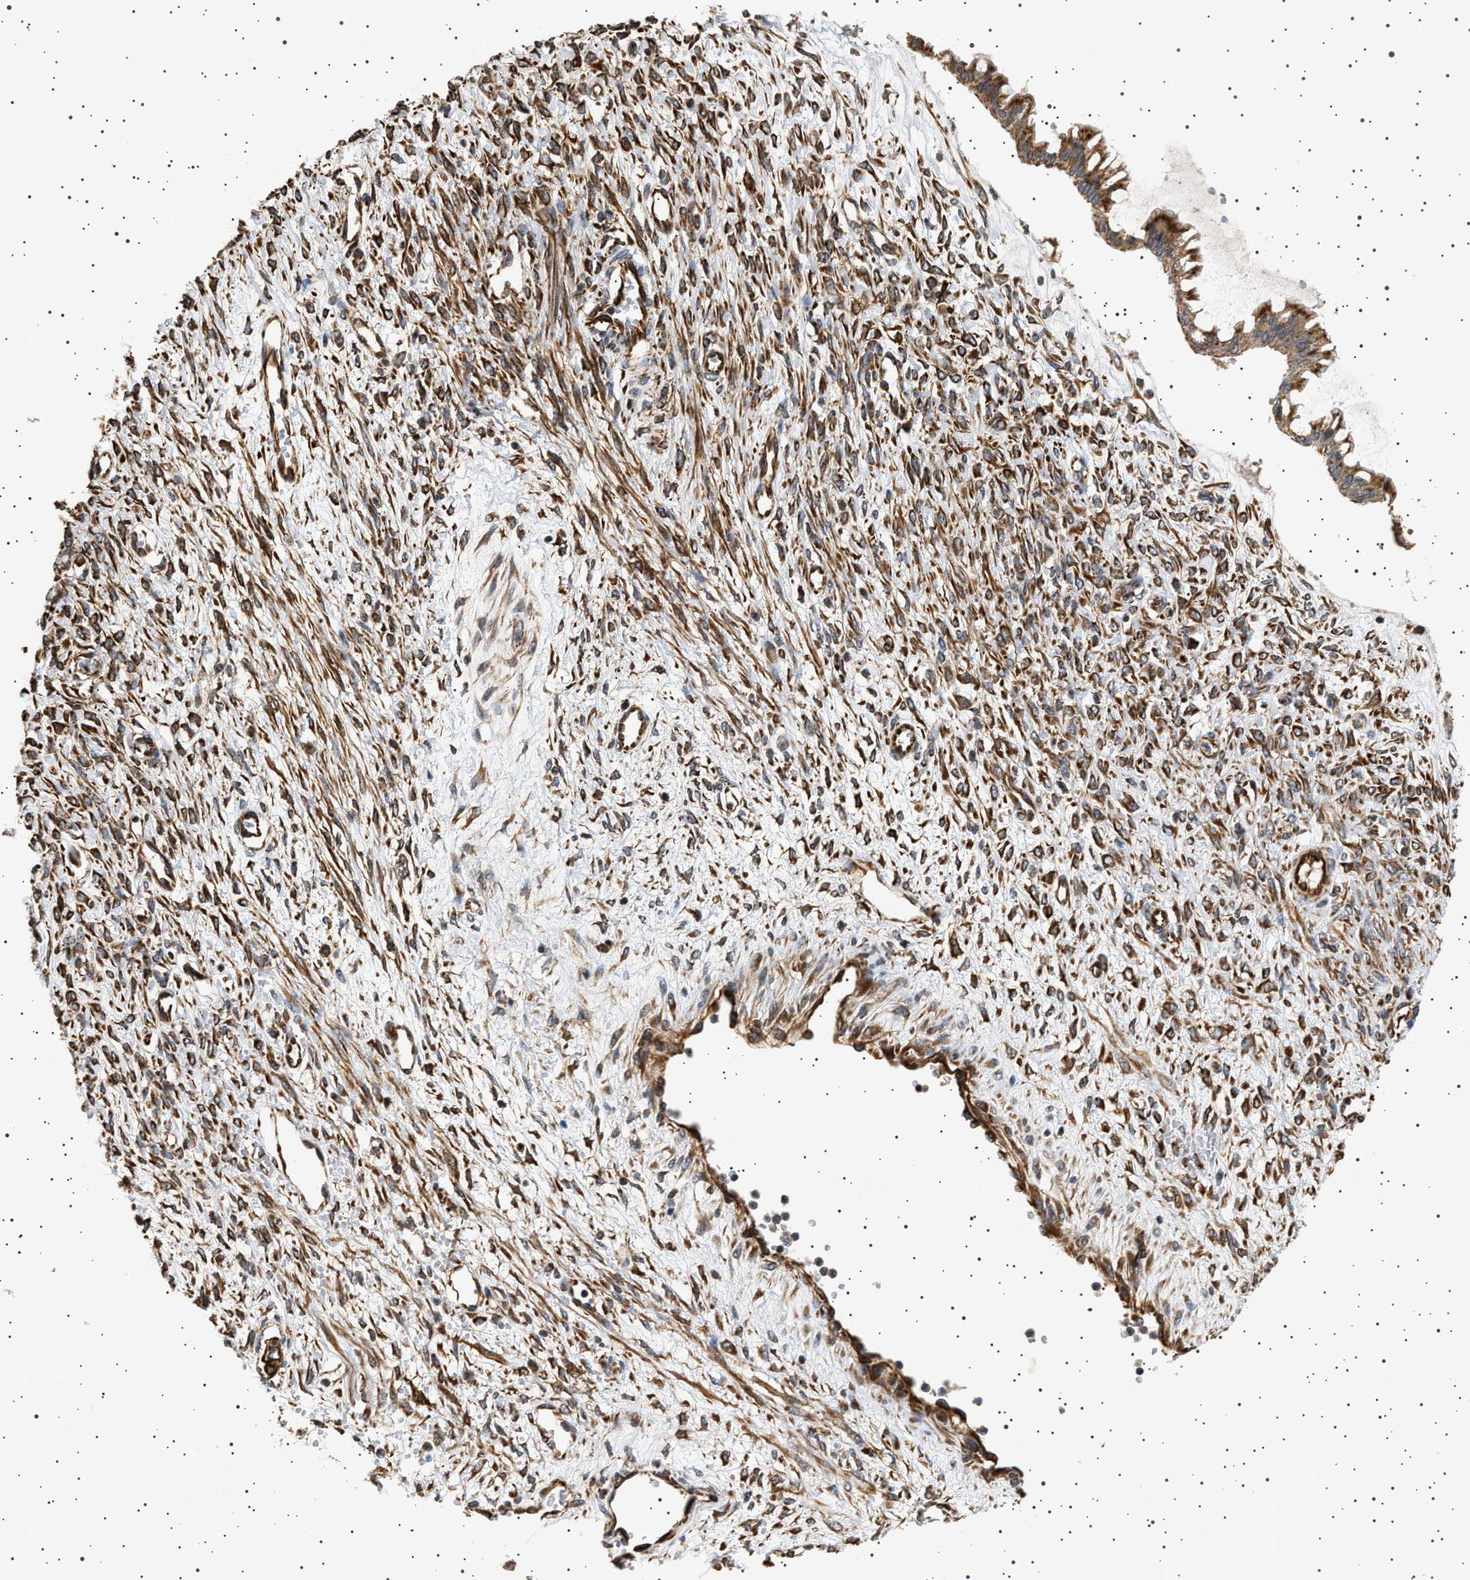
{"staining": {"intensity": "moderate", "quantity": ">75%", "location": "cytoplasmic/membranous"}, "tissue": "ovarian cancer", "cell_type": "Tumor cells", "image_type": "cancer", "snomed": [{"axis": "morphology", "description": "Cystadenocarcinoma, mucinous, NOS"}, {"axis": "topography", "description": "Ovary"}], "caption": "Ovarian cancer tissue shows moderate cytoplasmic/membranous expression in approximately >75% of tumor cells, visualized by immunohistochemistry.", "gene": "TRUB2", "patient": {"sex": "female", "age": 73}}